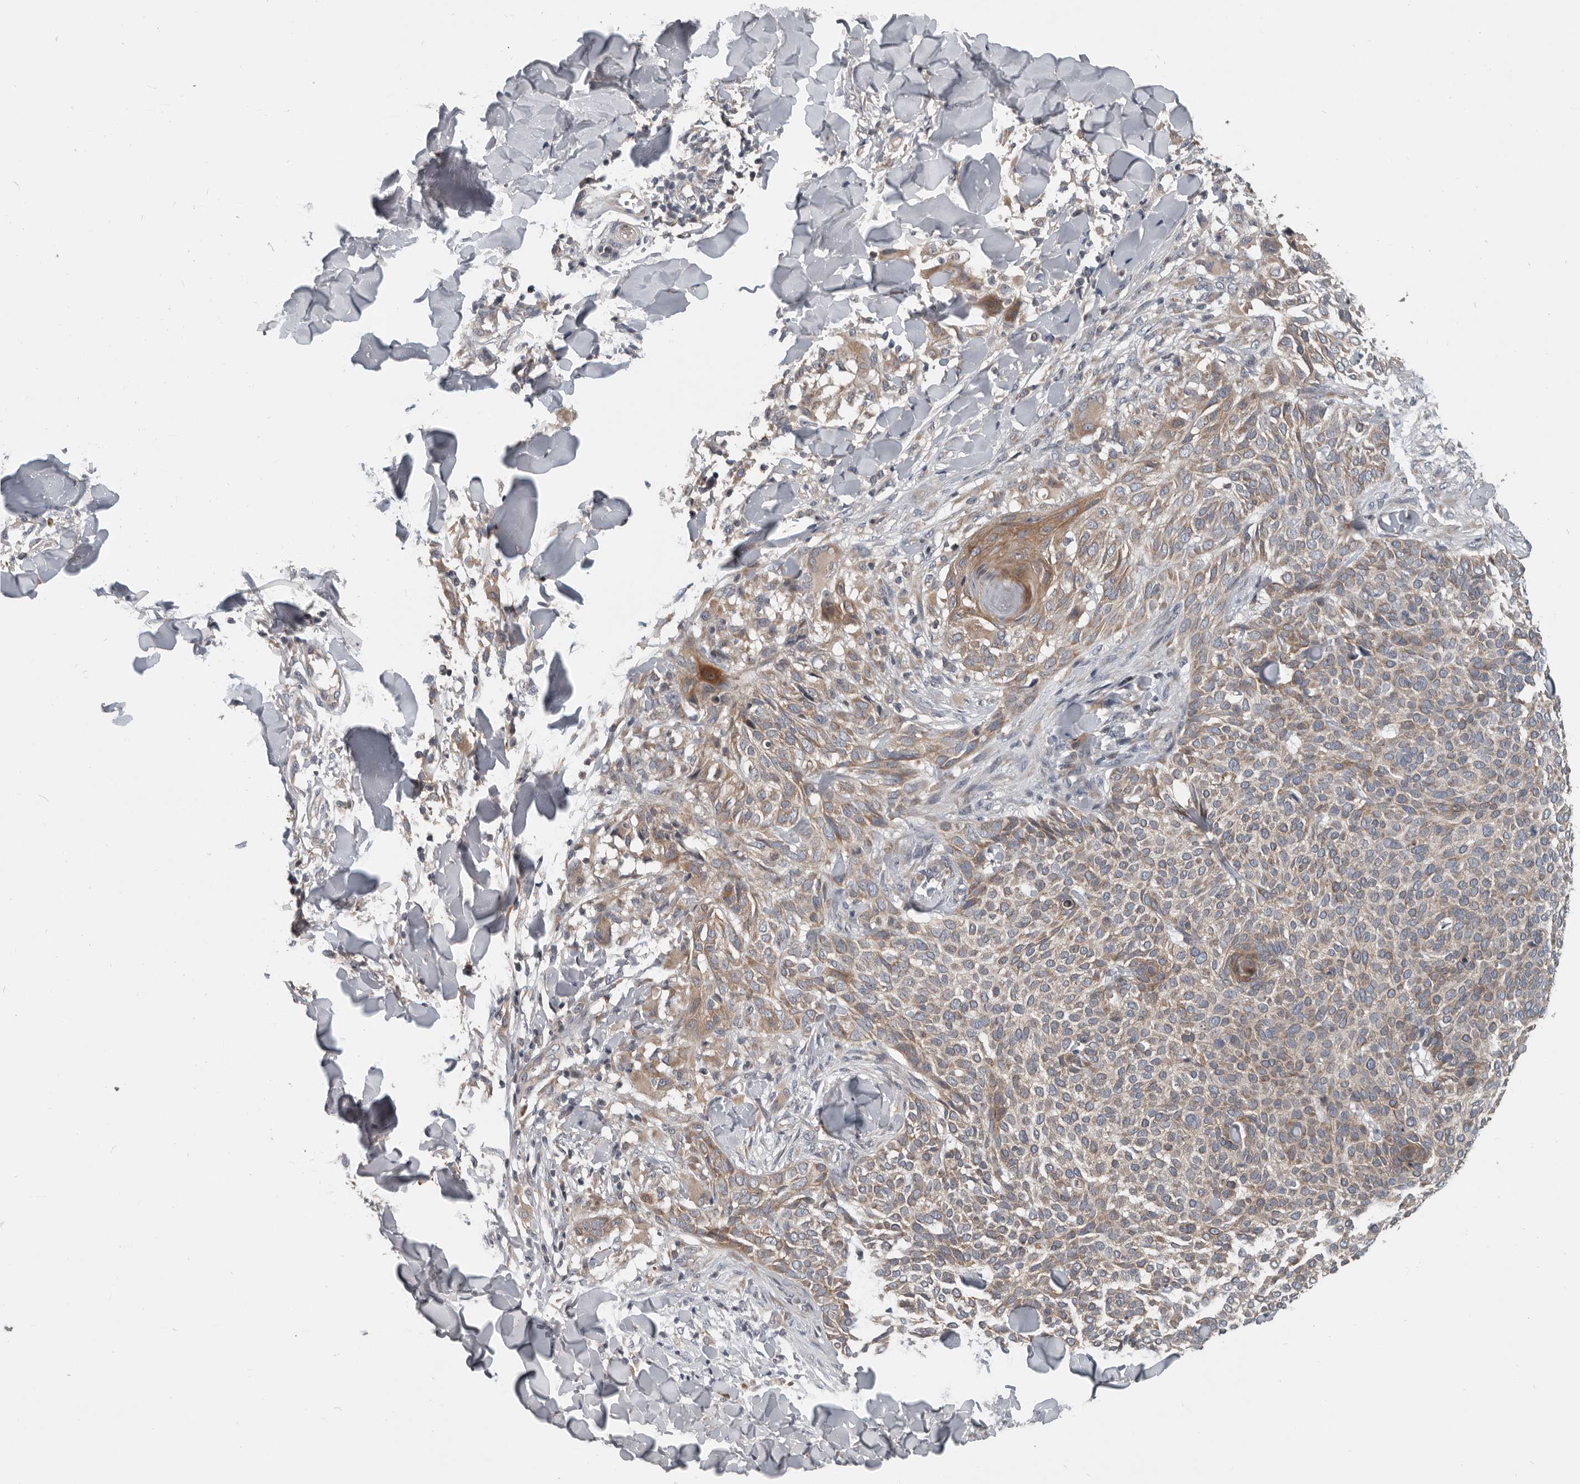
{"staining": {"intensity": "moderate", "quantity": ">75%", "location": "cytoplasmic/membranous"}, "tissue": "skin cancer", "cell_type": "Tumor cells", "image_type": "cancer", "snomed": [{"axis": "morphology", "description": "Normal tissue, NOS"}, {"axis": "morphology", "description": "Basal cell carcinoma"}, {"axis": "topography", "description": "Skin"}], "caption": "This image exhibits immunohistochemistry (IHC) staining of human skin cancer (basal cell carcinoma), with medium moderate cytoplasmic/membranous positivity in approximately >75% of tumor cells.", "gene": "TMEM199", "patient": {"sex": "male", "age": 67}}